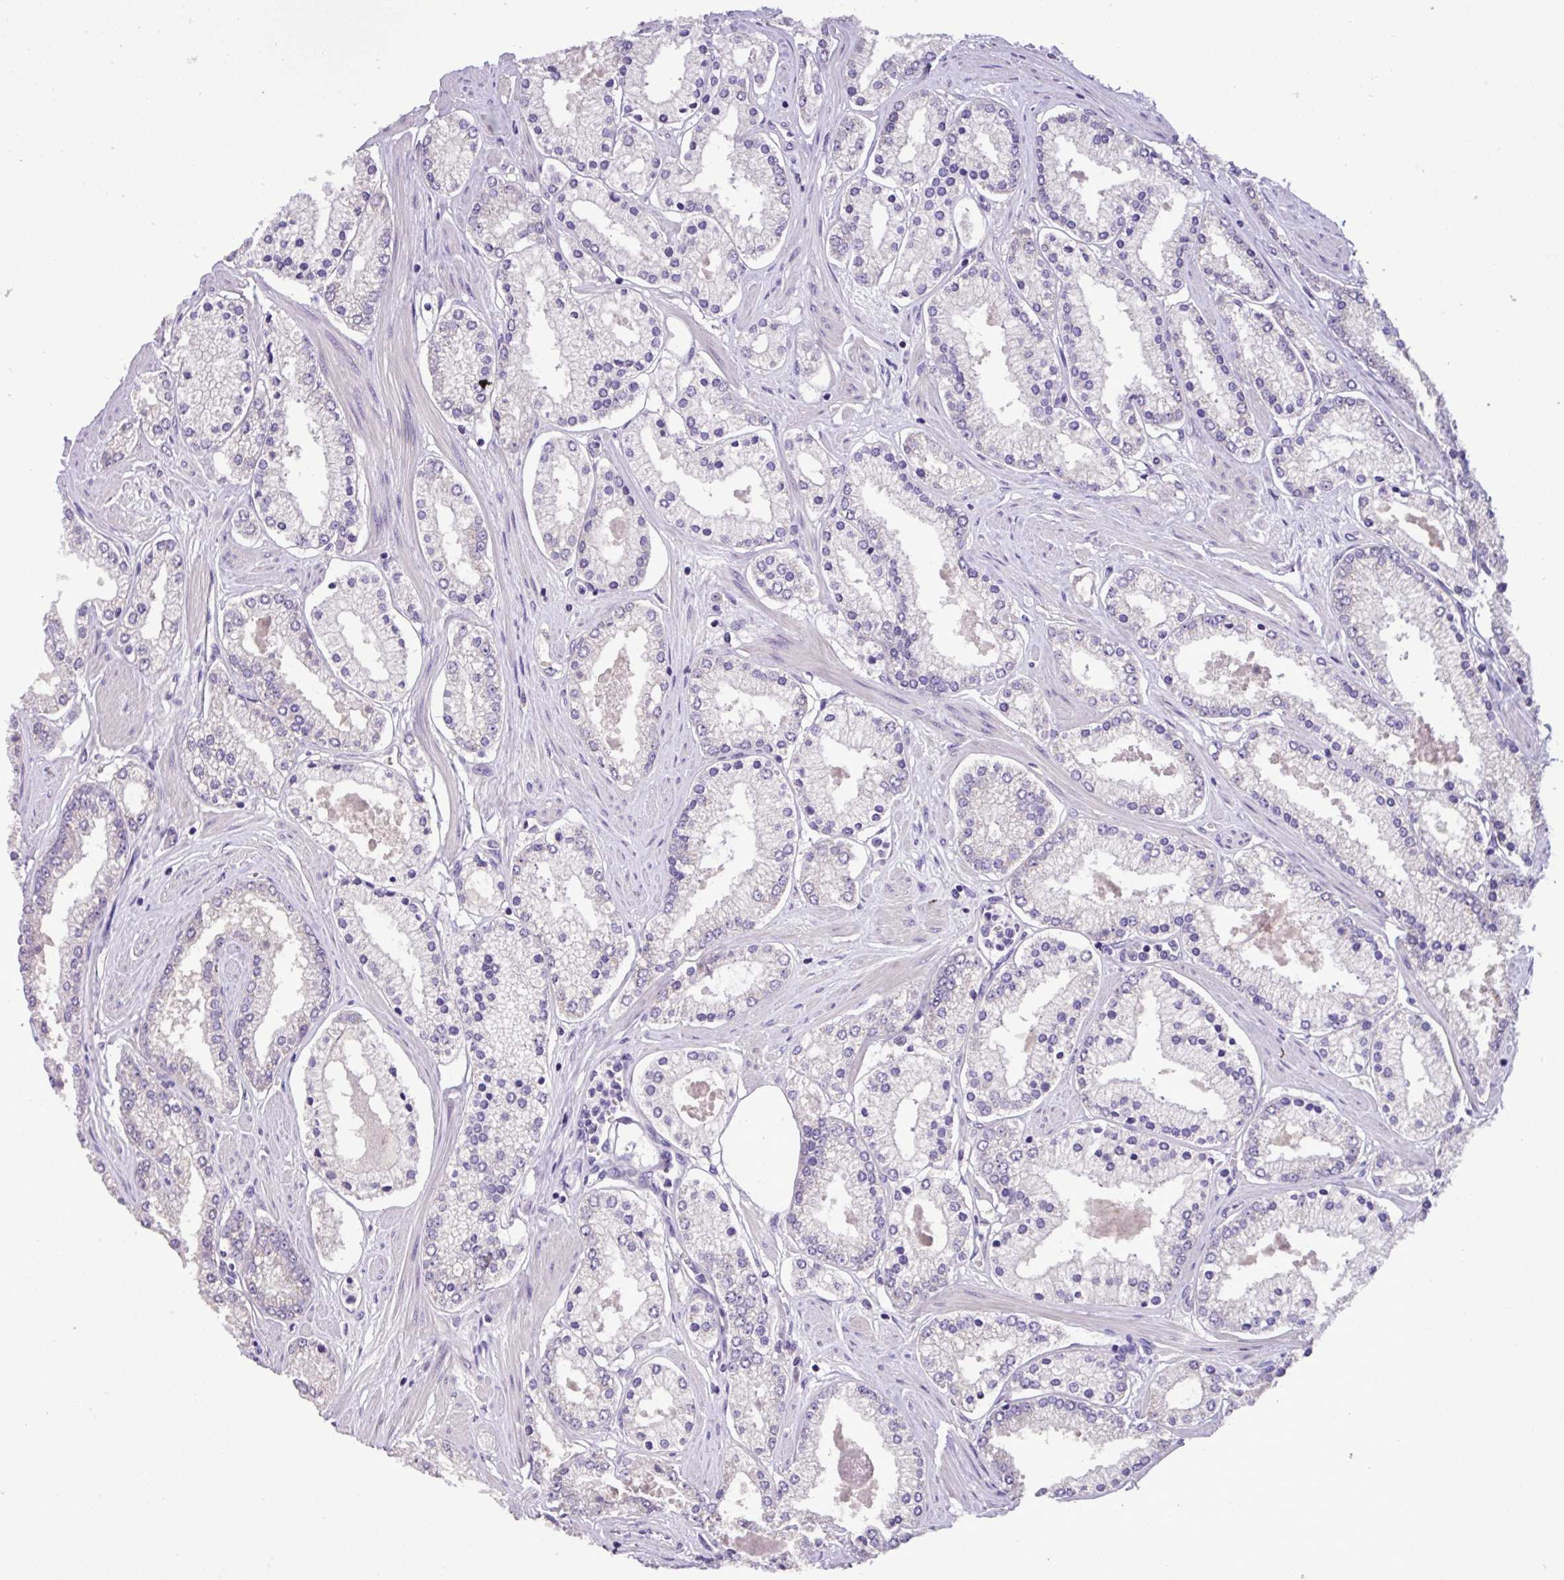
{"staining": {"intensity": "negative", "quantity": "none", "location": "none"}, "tissue": "prostate cancer", "cell_type": "Tumor cells", "image_type": "cancer", "snomed": [{"axis": "morphology", "description": "Adenocarcinoma, Low grade"}, {"axis": "topography", "description": "Prostate"}], "caption": "Immunohistochemistry micrograph of neoplastic tissue: human adenocarcinoma (low-grade) (prostate) stained with DAB displays no significant protein staining in tumor cells. (IHC, brightfield microscopy, high magnification).", "gene": "PAX8", "patient": {"sex": "male", "age": 42}}